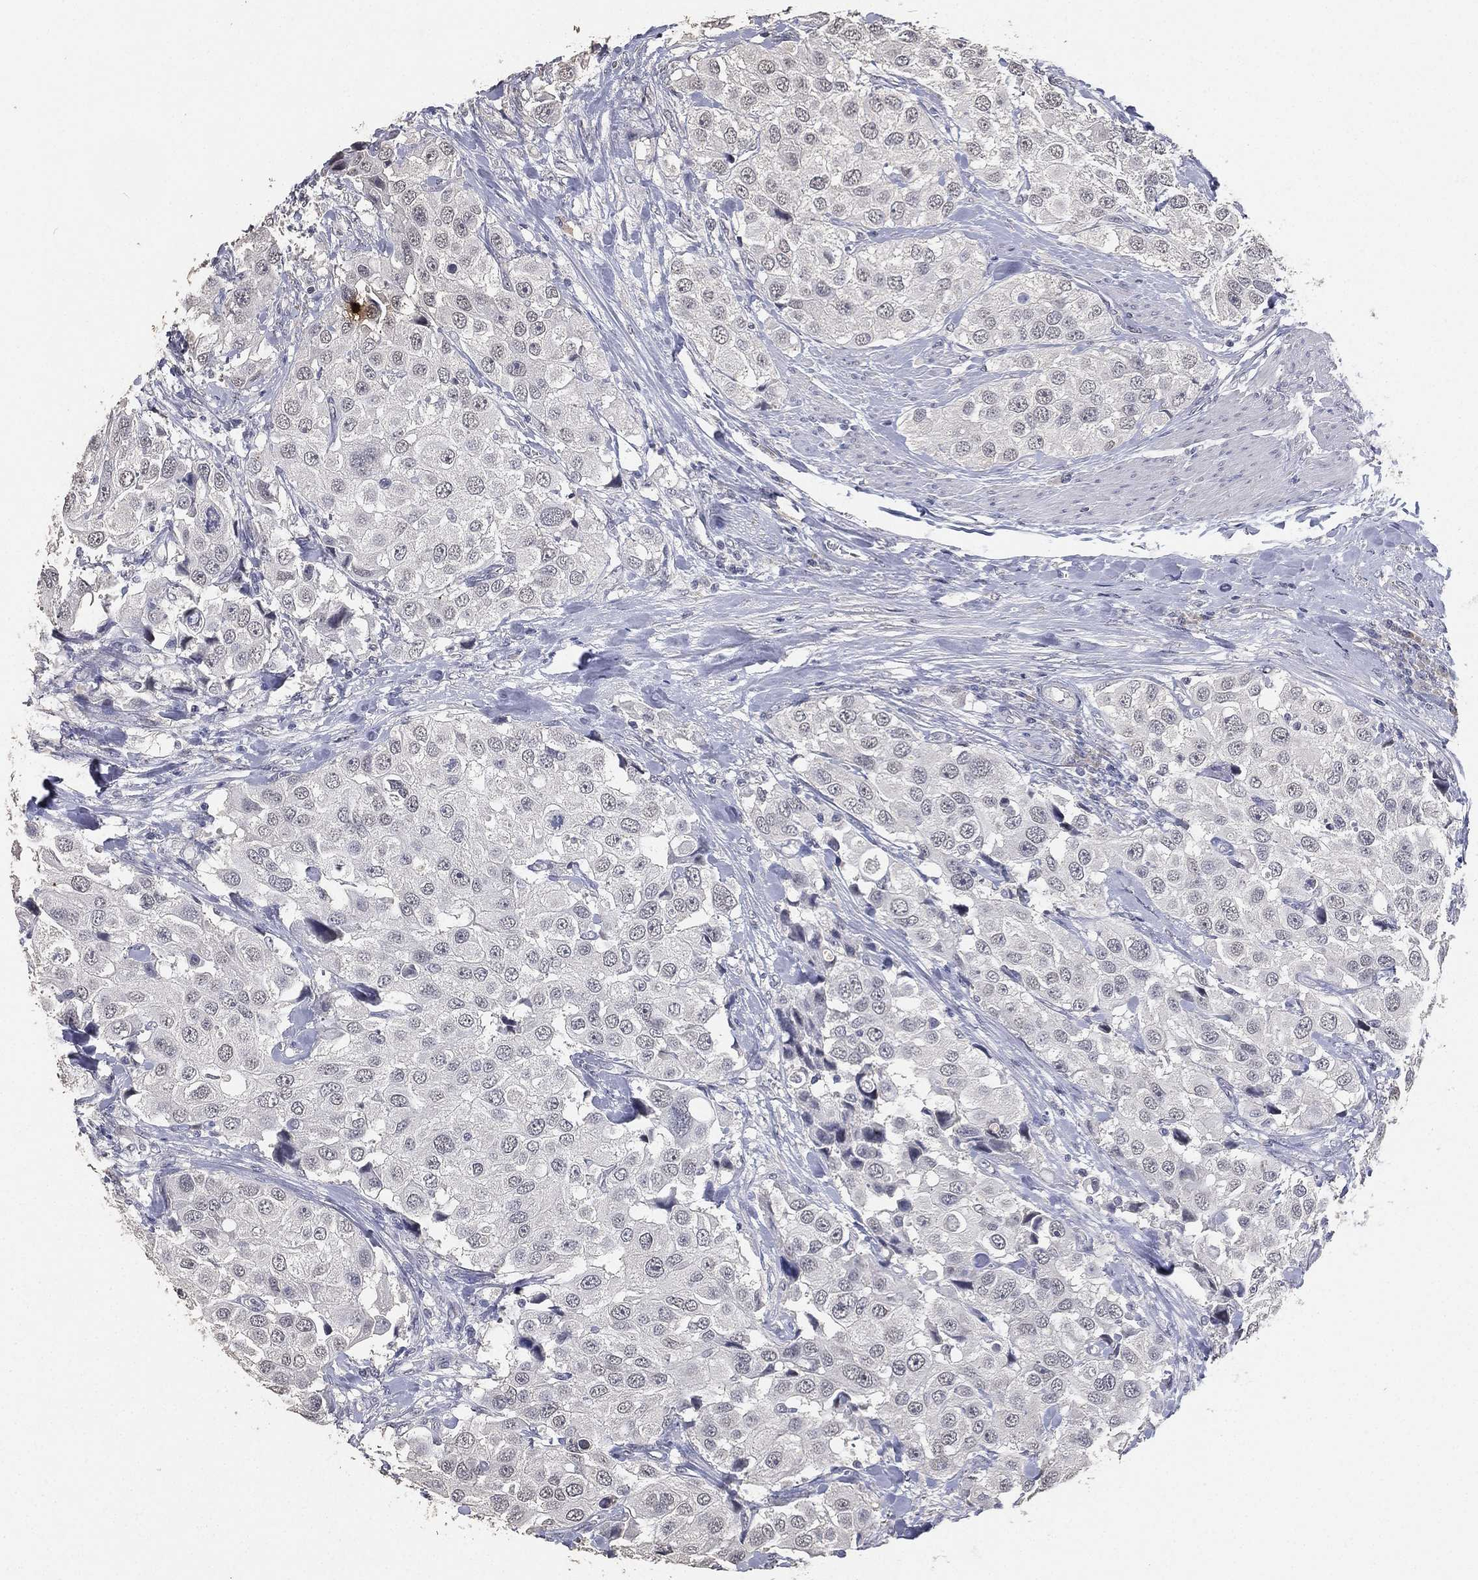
{"staining": {"intensity": "negative", "quantity": "none", "location": "none"}, "tissue": "urothelial cancer", "cell_type": "Tumor cells", "image_type": "cancer", "snomed": [{"axis": "morphology", "description": "Urothelial carcinoma, High grade"}, {"axis": "topography", "description": "Urinary bladder"}], "caption": "IHC image of neoplastic tissue: urothelial carcinoma (high-grade) stained with DAB (3,3'-diaminobenzidine) reveals no significant protein staining in tumor cells. (Stains: DAB (3,3'-diaminobenzidine) IHC with hematoxylin counter stain, Microscopy: brightfield microscopy at high magnification).", "gene": "DSG1", "patient": {"sex": "female", "age": 64}}